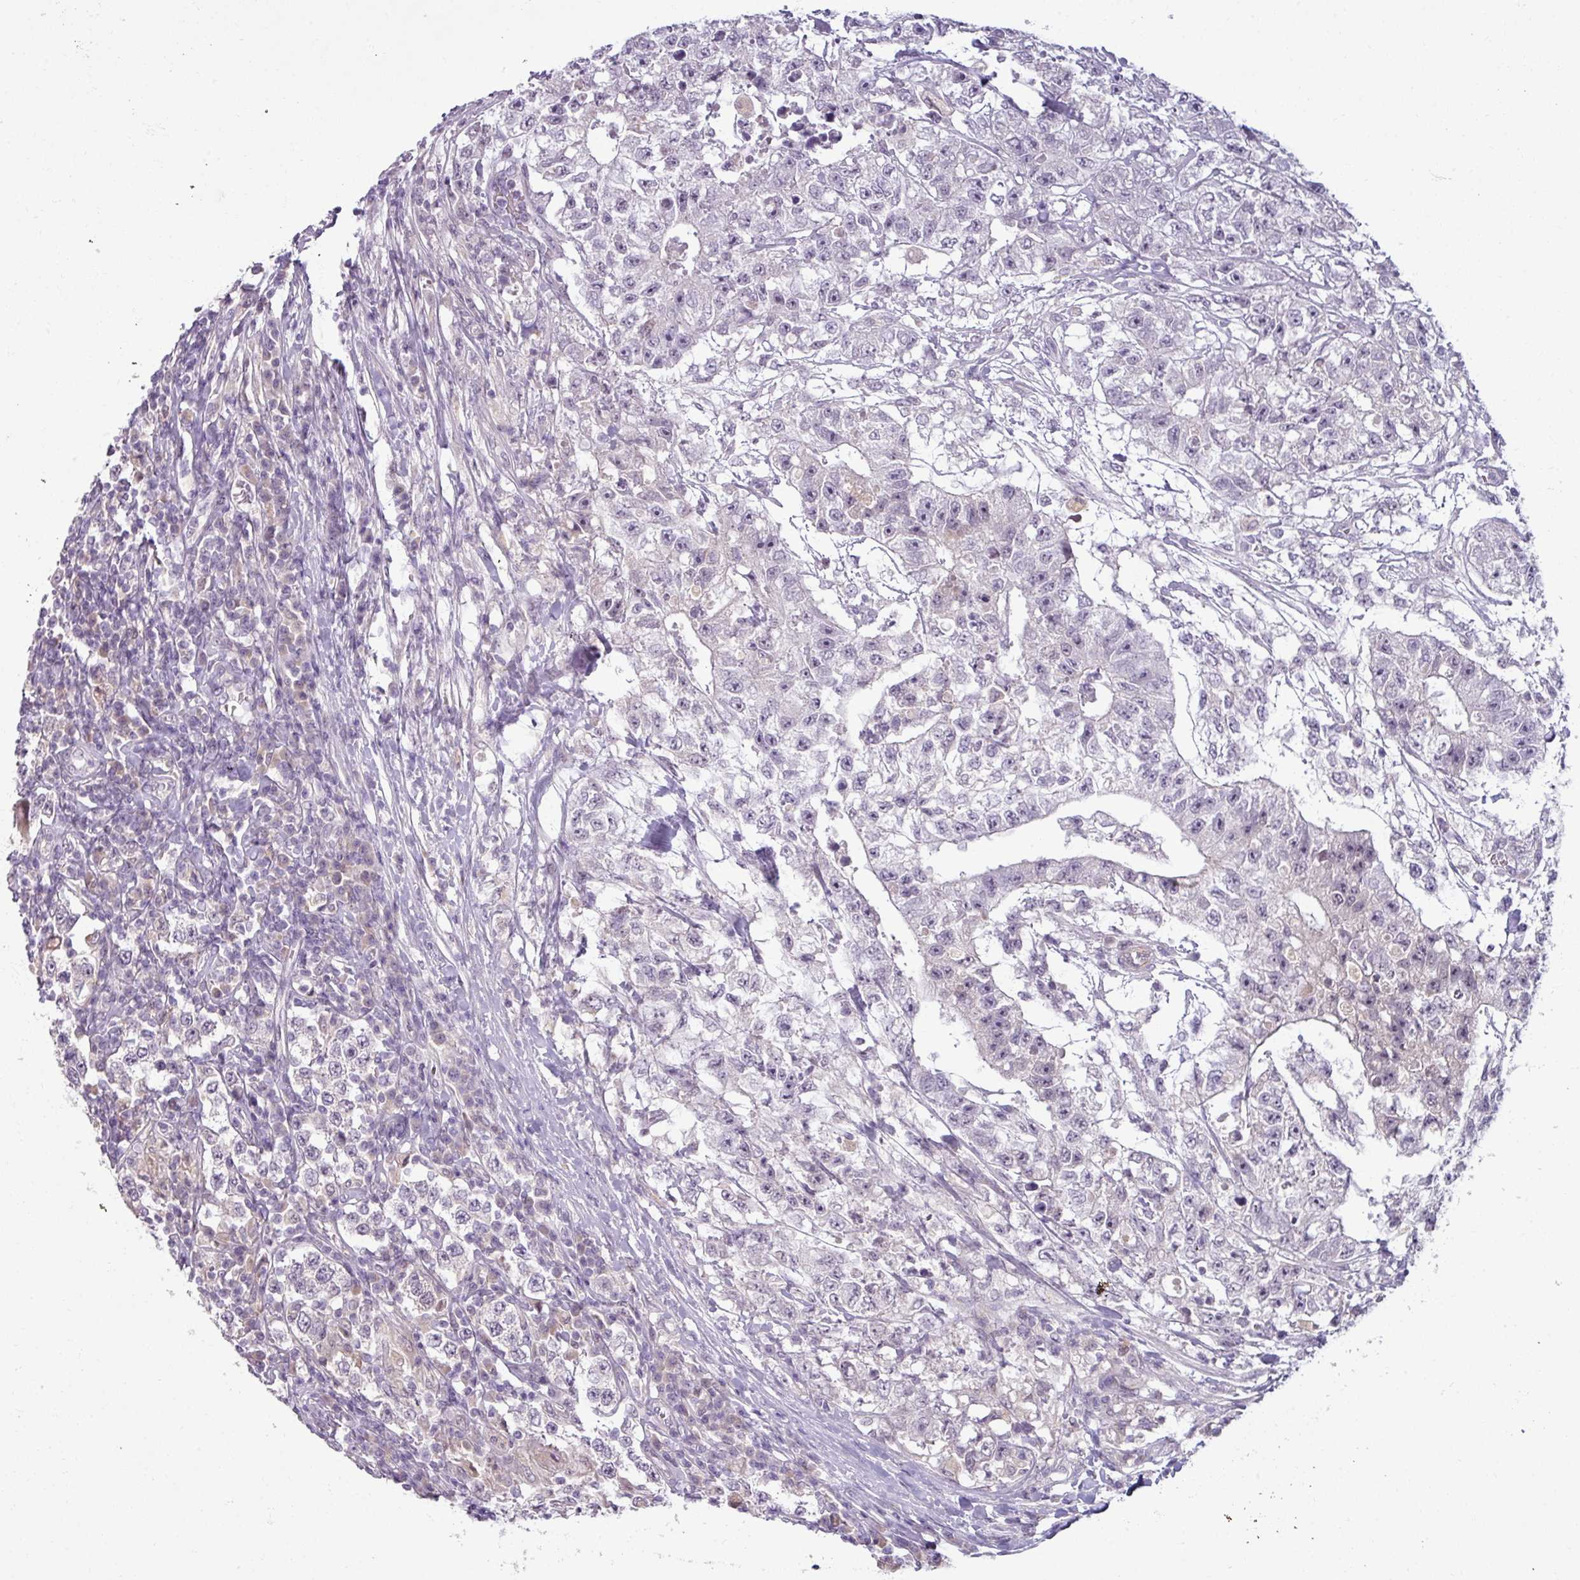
{"staining": {"intensity": "negative", "quantity": "none", "location": "none"}, "tissue": "testis cancer", "cell_type": "Tumor cells", "image_type": "cancer", "snomed": [{"axis": "morphology", "description": "Seminoma, NOS"}, {"axis": "morphology", "description": "Carcinoma, Embryonal, NOS"}, {"axis": "topography", "description": "Testis"}], "caption": "Testis cancer stained for a protein using immunohistochemistry (IHC) demonstrates no staining tumor cells.", "gene": "UVSSA", "patient": {"sex": "male", "age": 41}}